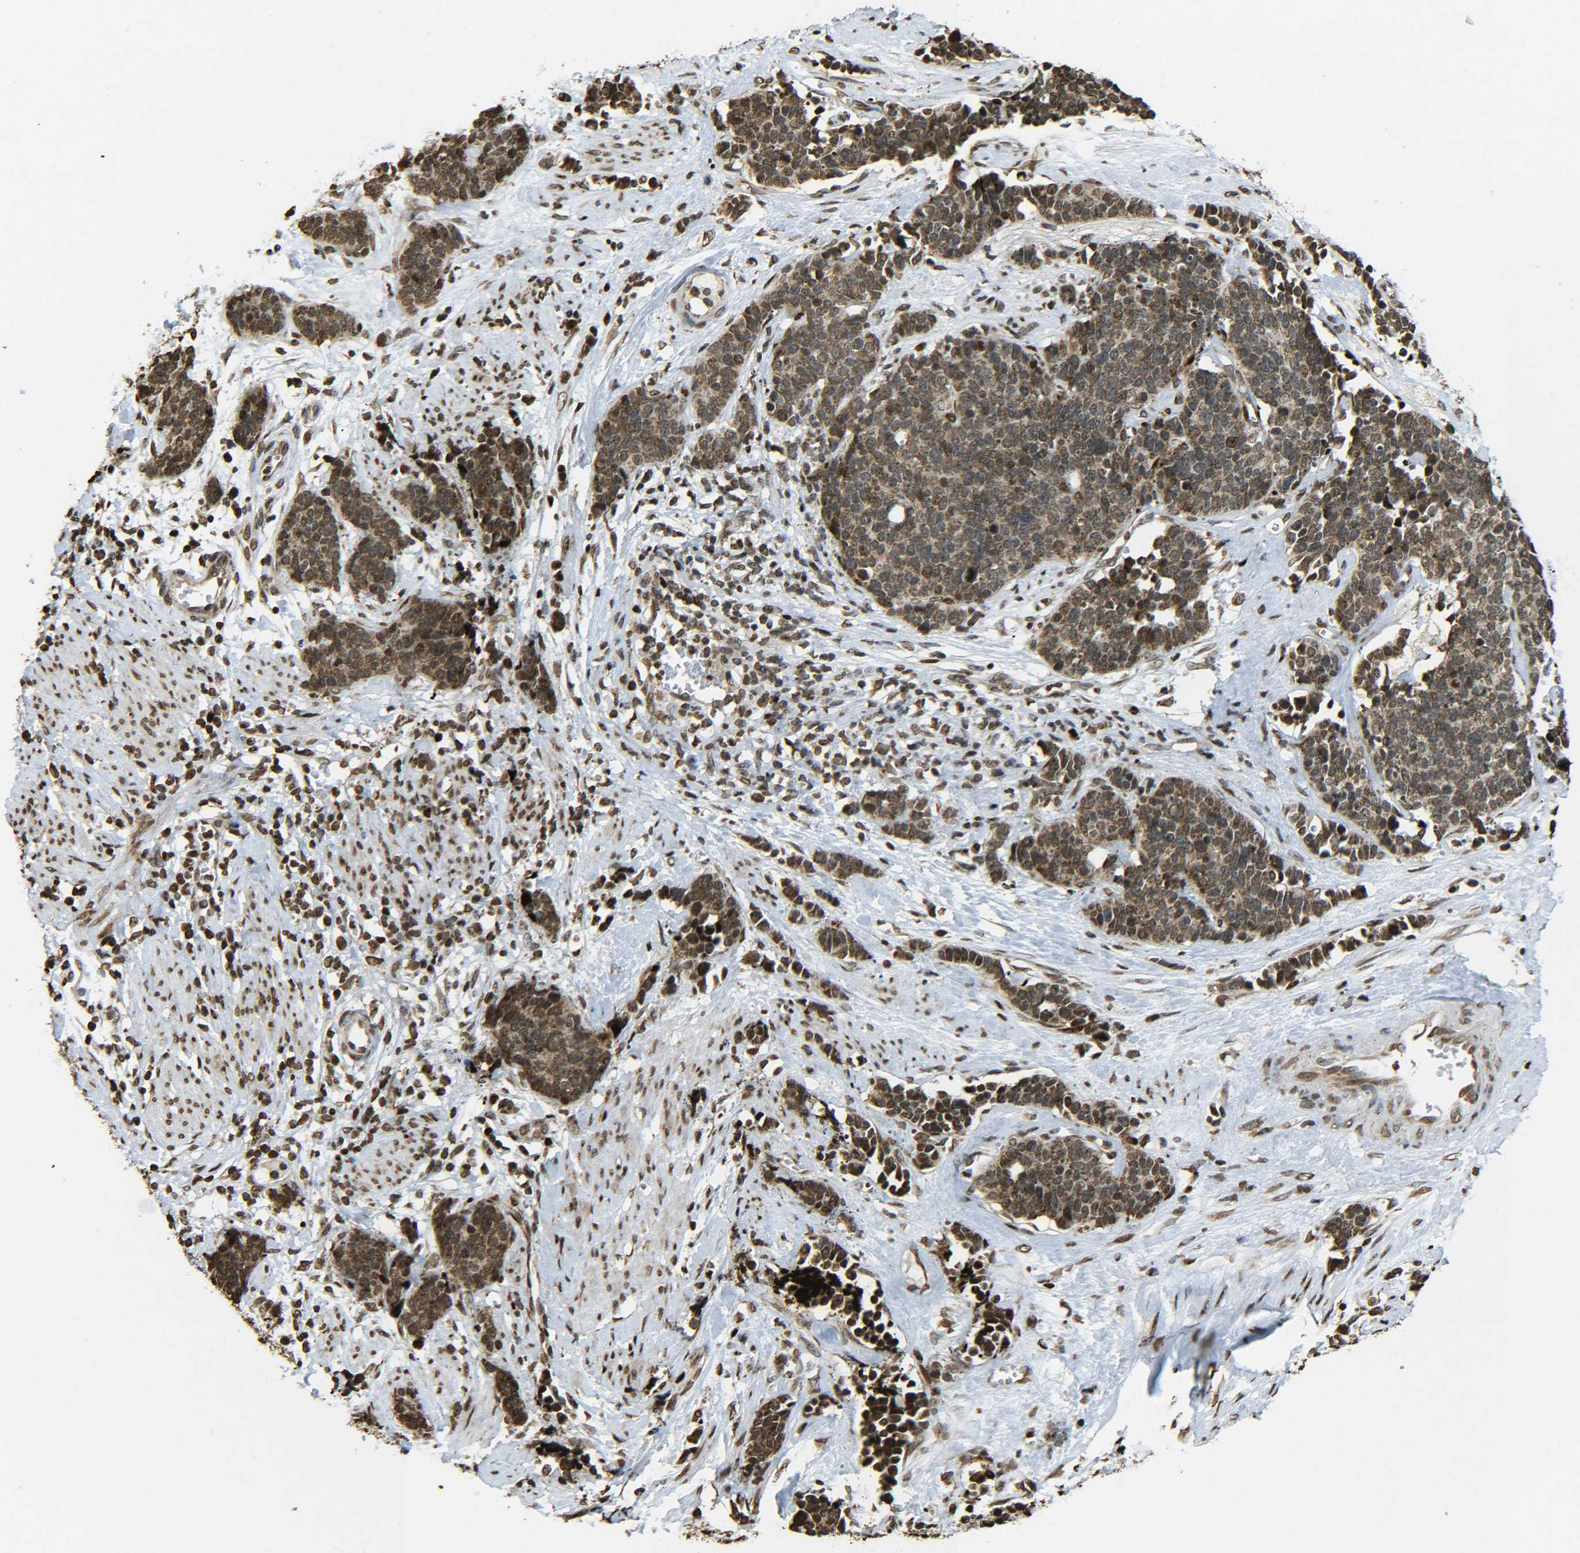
{"staining": {"intensity": "moderate", "quantity": ">75%", "location": "cytoplasmic/membranous,nuclear"}, "tissue": "cervical cancer", "cell_type": "Tumor cells", "image_type": "cancer", "snomed": [{"axis": "morphology", "description": "Squamous cell carcinoma, NOS"}, {"axis": "topography", "description": "Cervix"}], "caption": "Immunohistochemistry (IHC) histopathology image of neoplastic tissue: human cervical cancer (squamous cell carcinoma) stained using IHC reveals medium levels of moderate protein expression localized specifically in the cytoplasmic/membranous and nuclear of tumor cells, appearing as a cytoplasmic/membranous and nuclear brown color.", "gene": "NEUROG2", "patient": {"sex": "female", "age": 35}}